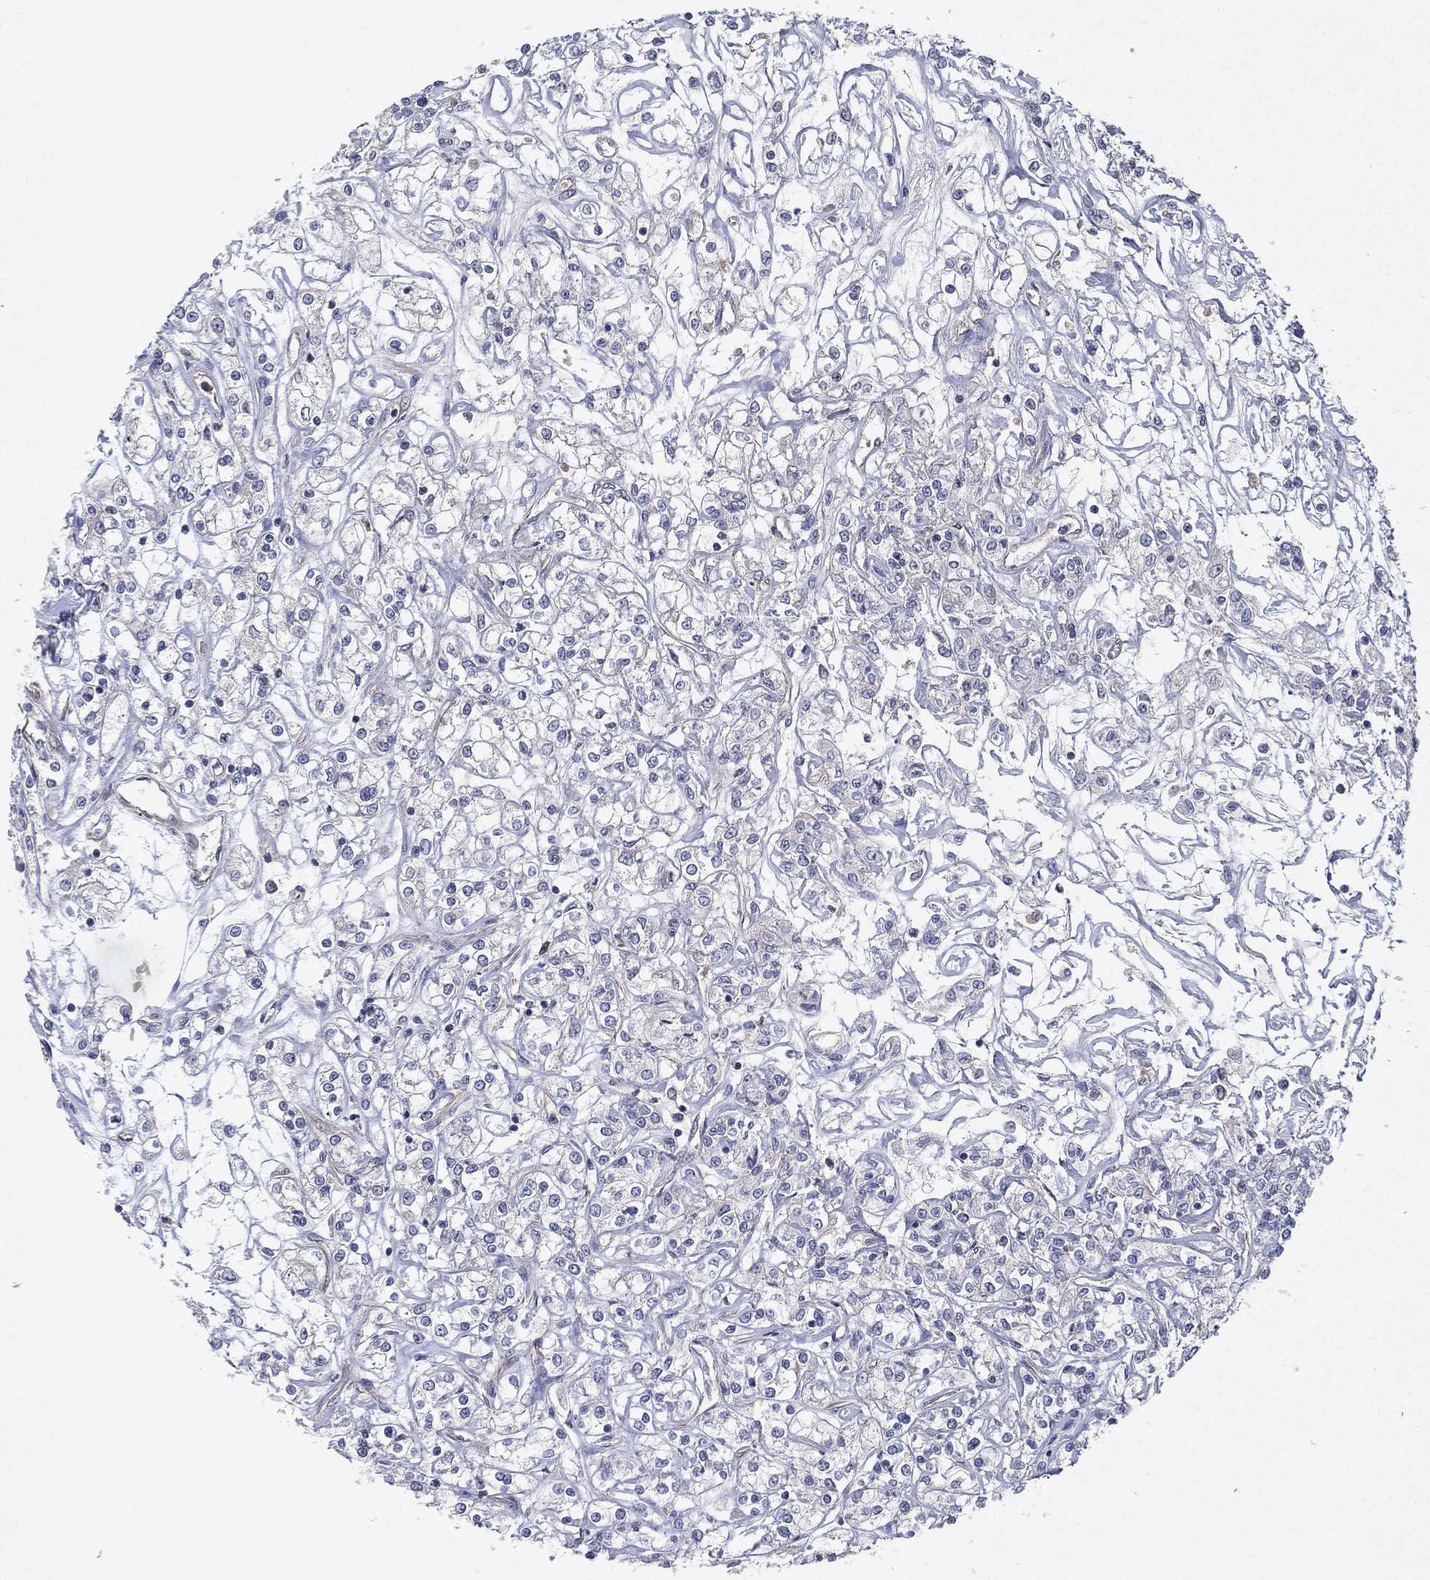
{"staining": {"intensity": "negative", "quantity": "none", "location": "none"}, "tissue": "renal cancer", "cell_type": "Tumor cells", "image_type": "cancer", "snomed": [{"axis": "morphology", "description": "Adenocarcinoma, NOS"}, {"axis": "topography", "description": "Kidney"}], "caption": "This is an immunohistochemistry image of renal adenocarcinoma. There is no positivity in tumor cells.", "gene": "FLI1", "patient": {"sex": "female", "age": 59}}